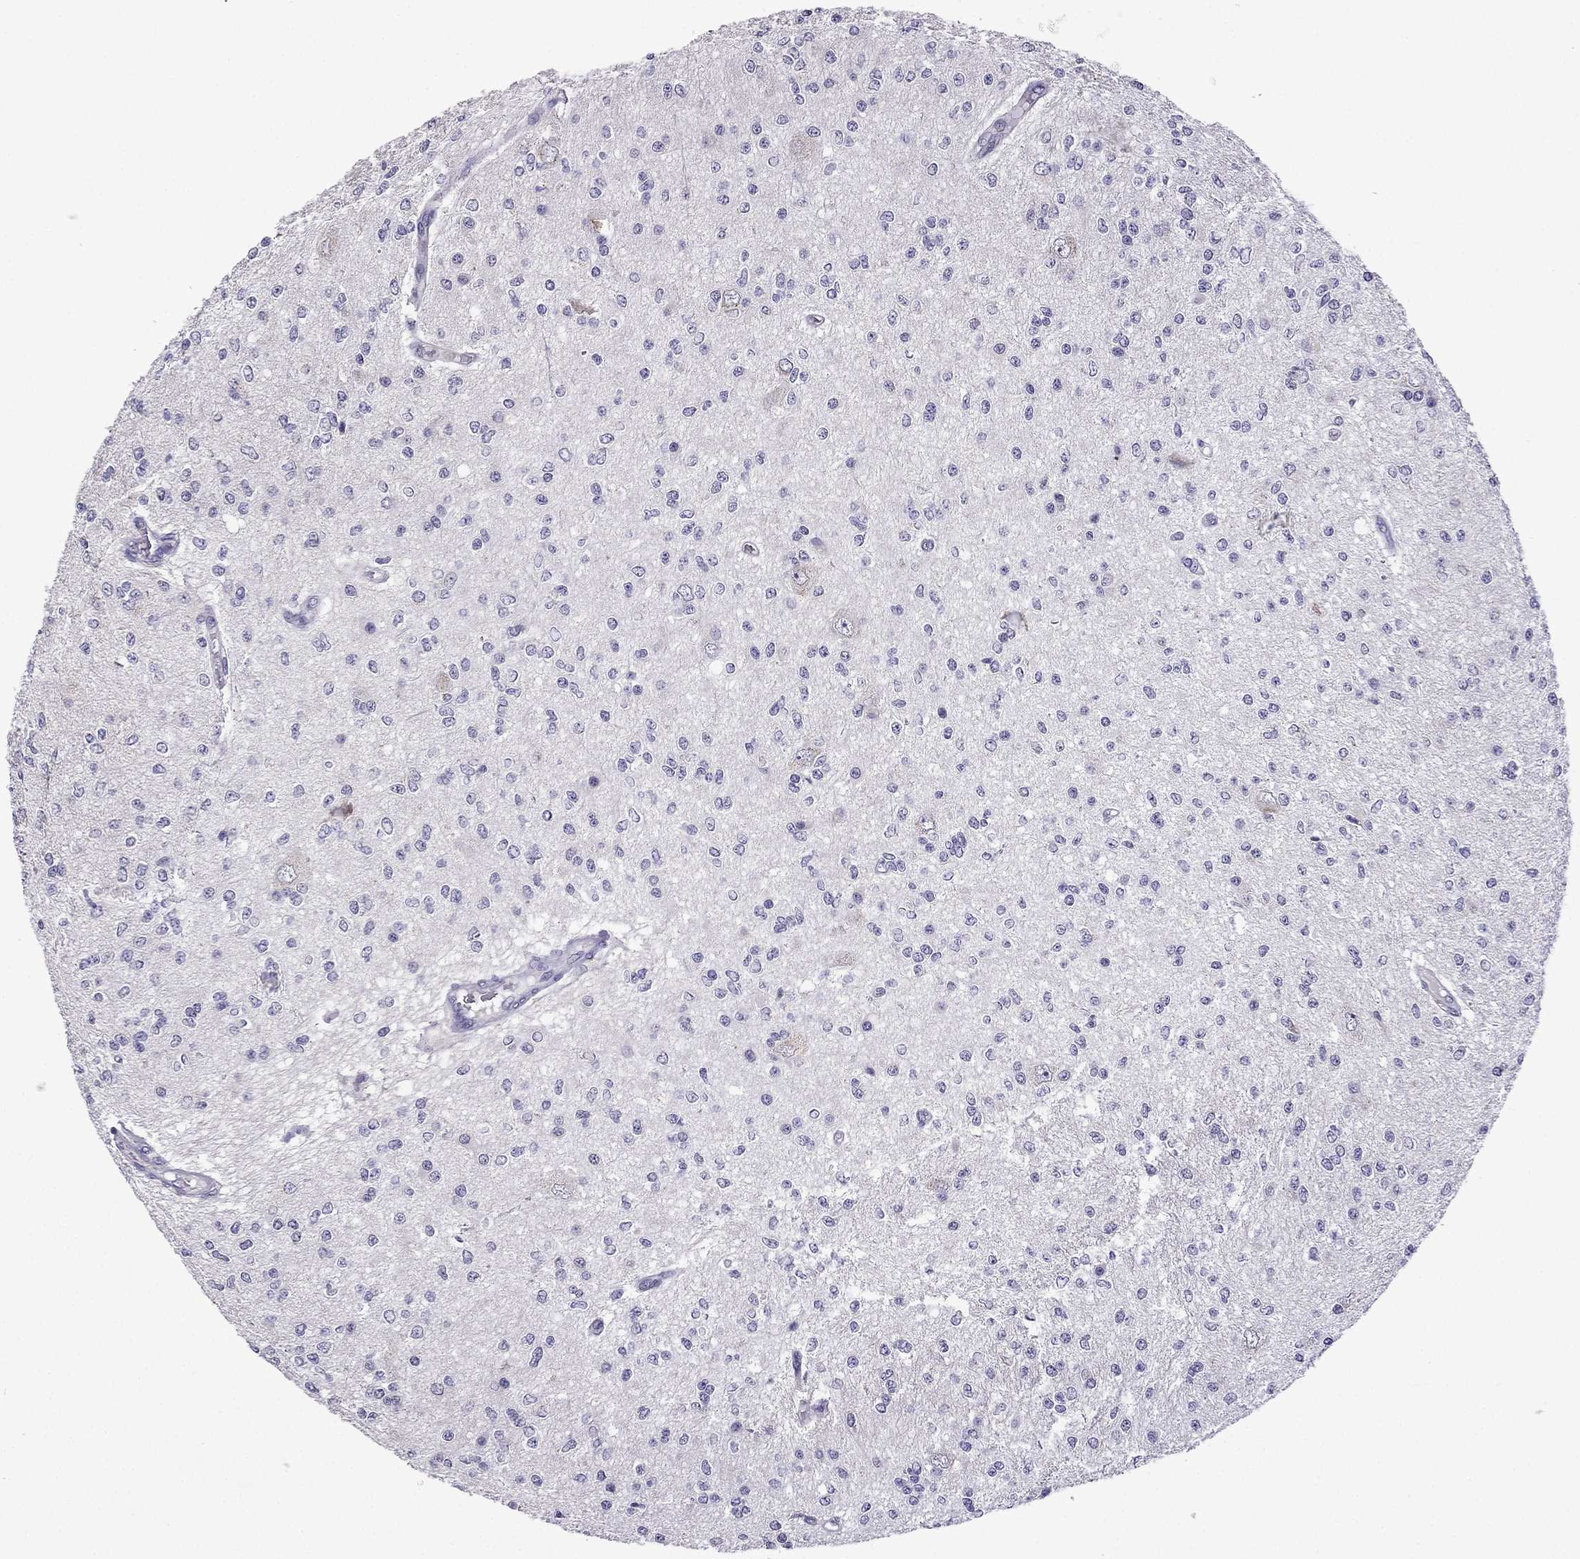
{"staining": {"intensity": "negative", "quantity": "none", "location": "none"}, "tissue": "glioma", "cell_type": "Tumor cells", "image_type": "cancer", "snomed": [{"axis": "morphology", "description": "Glioma, malignant, Low grade"}, {"axis": "topography", "description": "Brain"}], "caption": "High magnification brightfield microscopy of malignant glioma (low-grade) stained with DAB (brown) and counterstained with hematoxylin (blue): tumor cells show no significant expression. (DAB immunohistochemistry (IHC) visualized using brightfield microscopy, high magnification).", "gene": "TTN", "patient": {"sex": "male", "age": 67}}